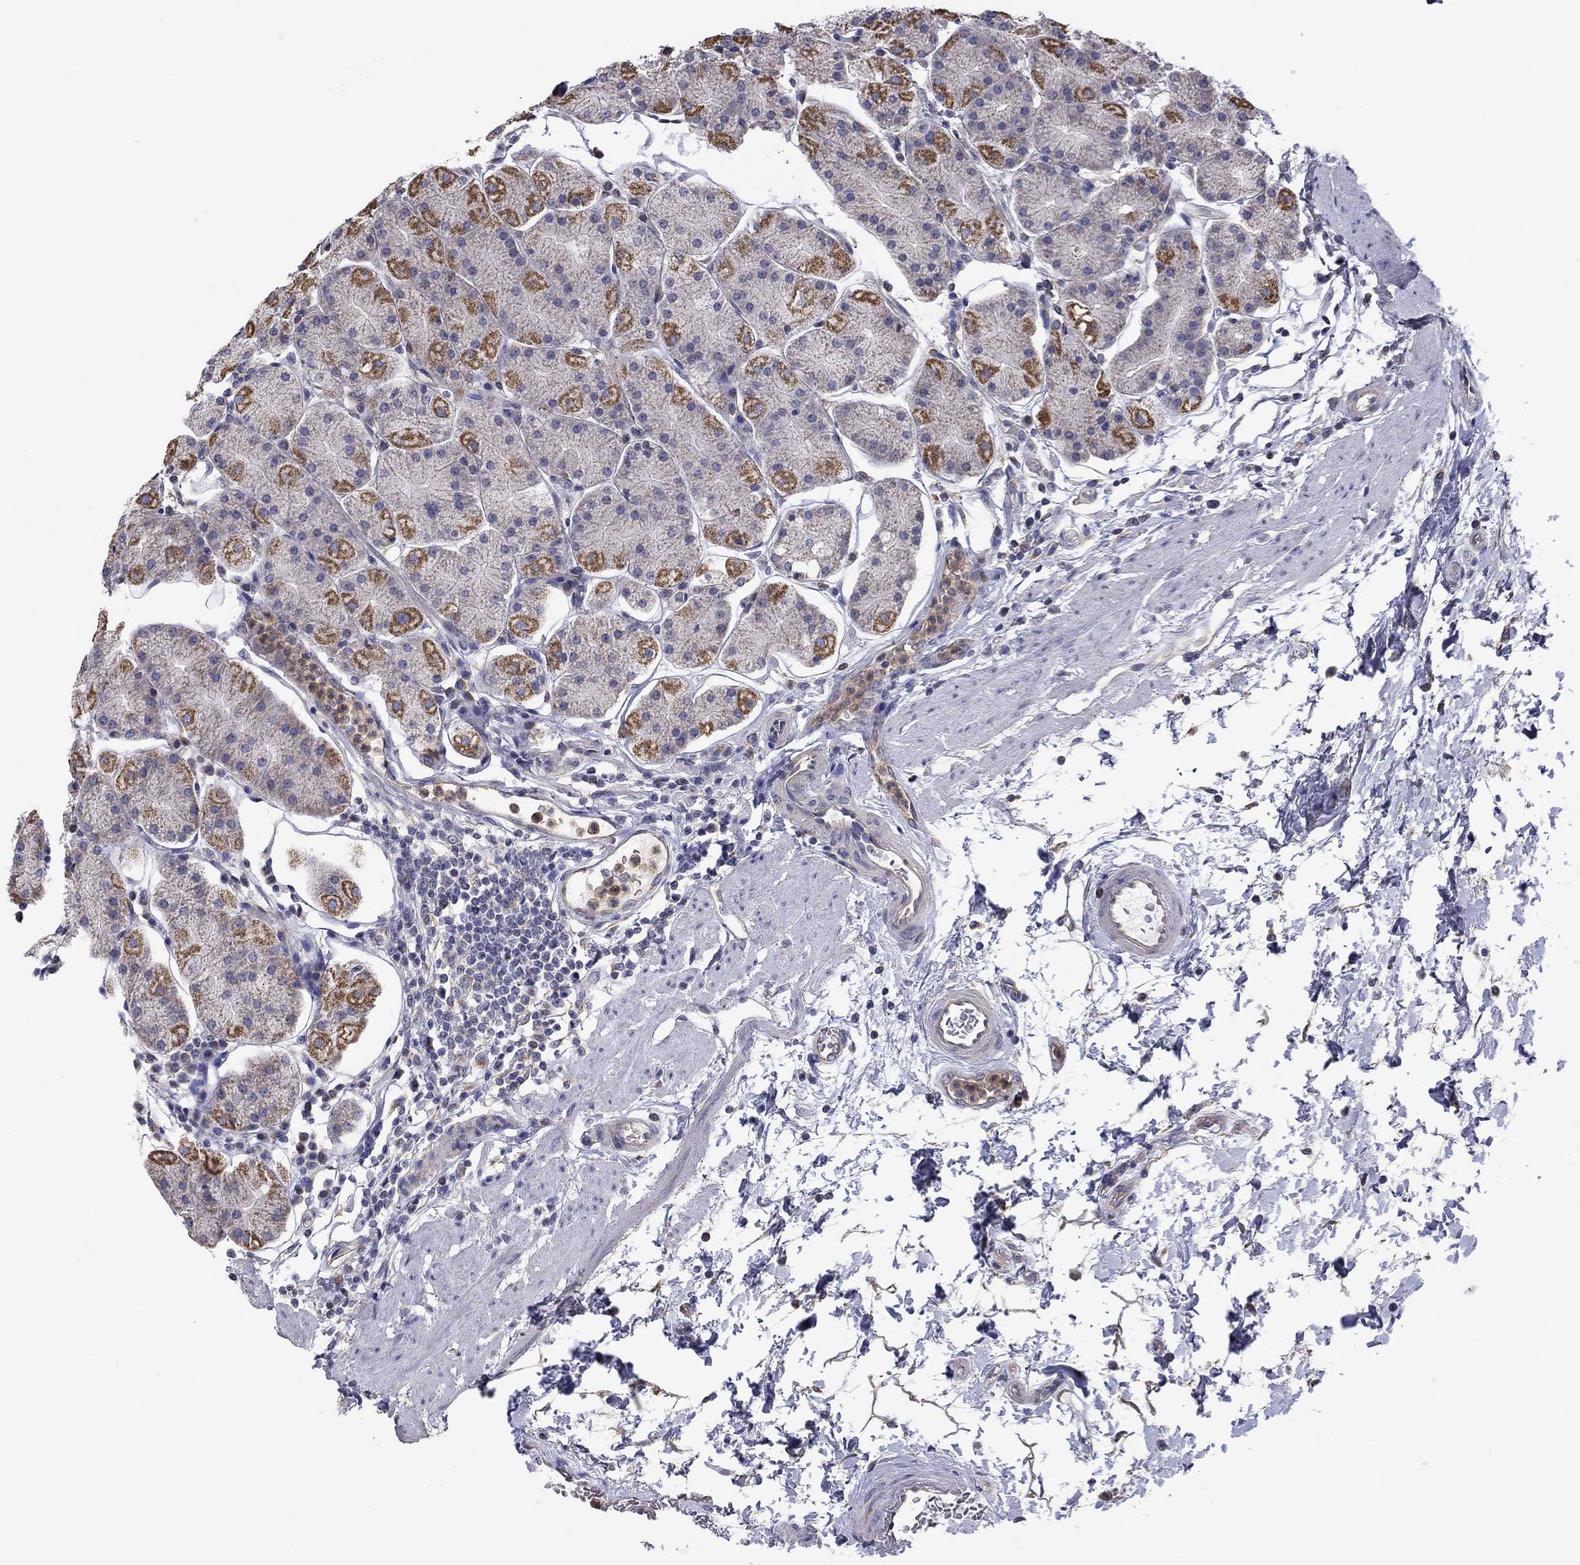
{"staining": {"intensity": "strong", "quantity": "<25%", "location": "cytoplasmic/membranous"}, "tissue": "stomach", "cell_type": "Glandular cells", "image_type": "normal", "snomed": [{"axis": "morphology", "description": "Normal tissue, NOS"}, {"axis": "topography", "description": "Stomach"}], "caption": "This image shows immunohistochemistry (IHC) staining of benign human stomach, with medium strong cytoplasmic/membranous positivity in about <25% of glandular cells.", "gene": "CAMKK2", "patient": {"sex": "male", "age": 54}}